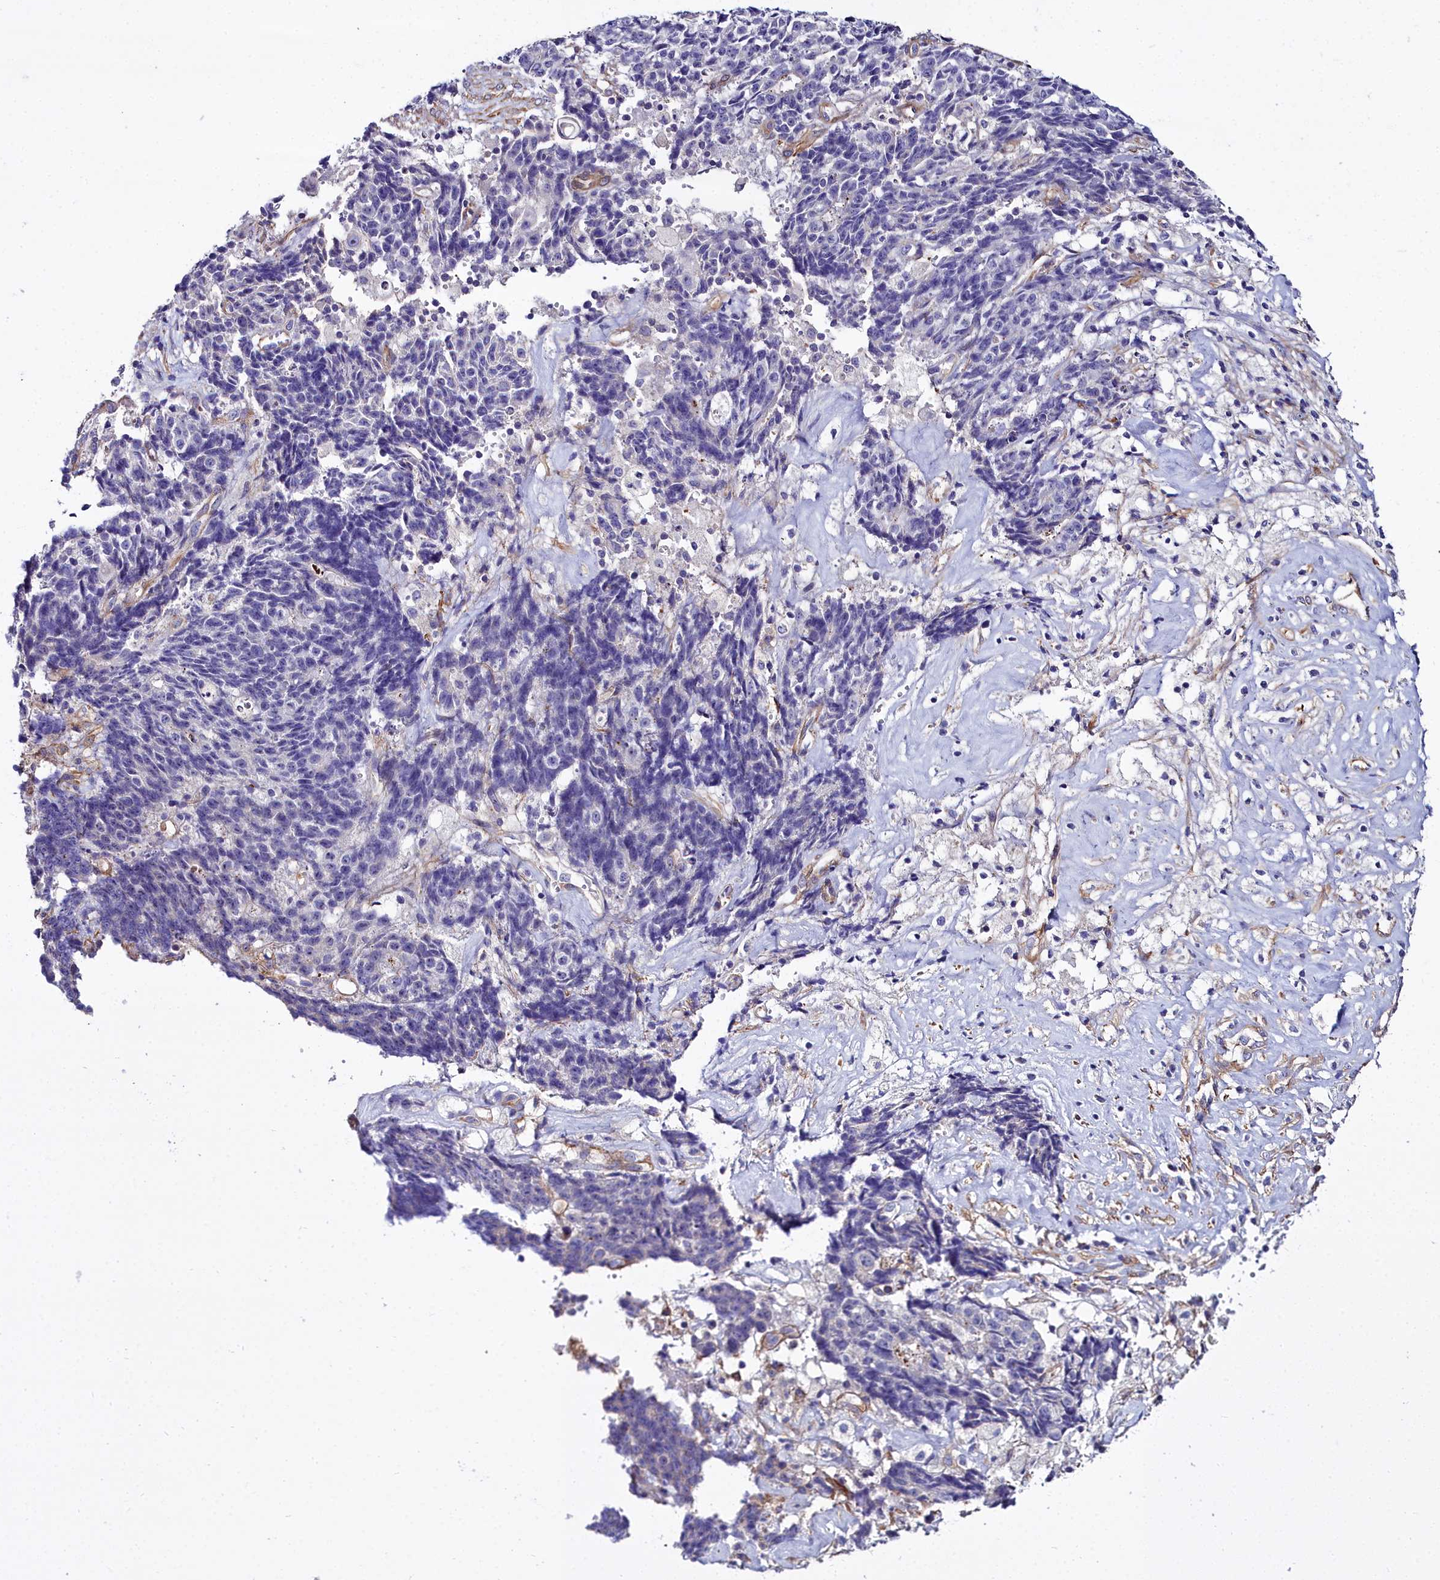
{"staining": {"intensity": "negative", "quantity": "none", "location": "none"}, "tissue": "ovarian cancer", "cell_type": "Tumor cells", "image_type": "cancer", "snomed": [{"axis": "morphology", "description": "Carcinoma, endometroid"}, {"axis": "topography", "description": "Ovary"}], "caption": "An immunohistochemistry image of ovarian cancer is shown. There is no staining in tumor cells of ovarian cancer.", "gene": "FADS3", "patient": {"sex": "female", "age": 42}}